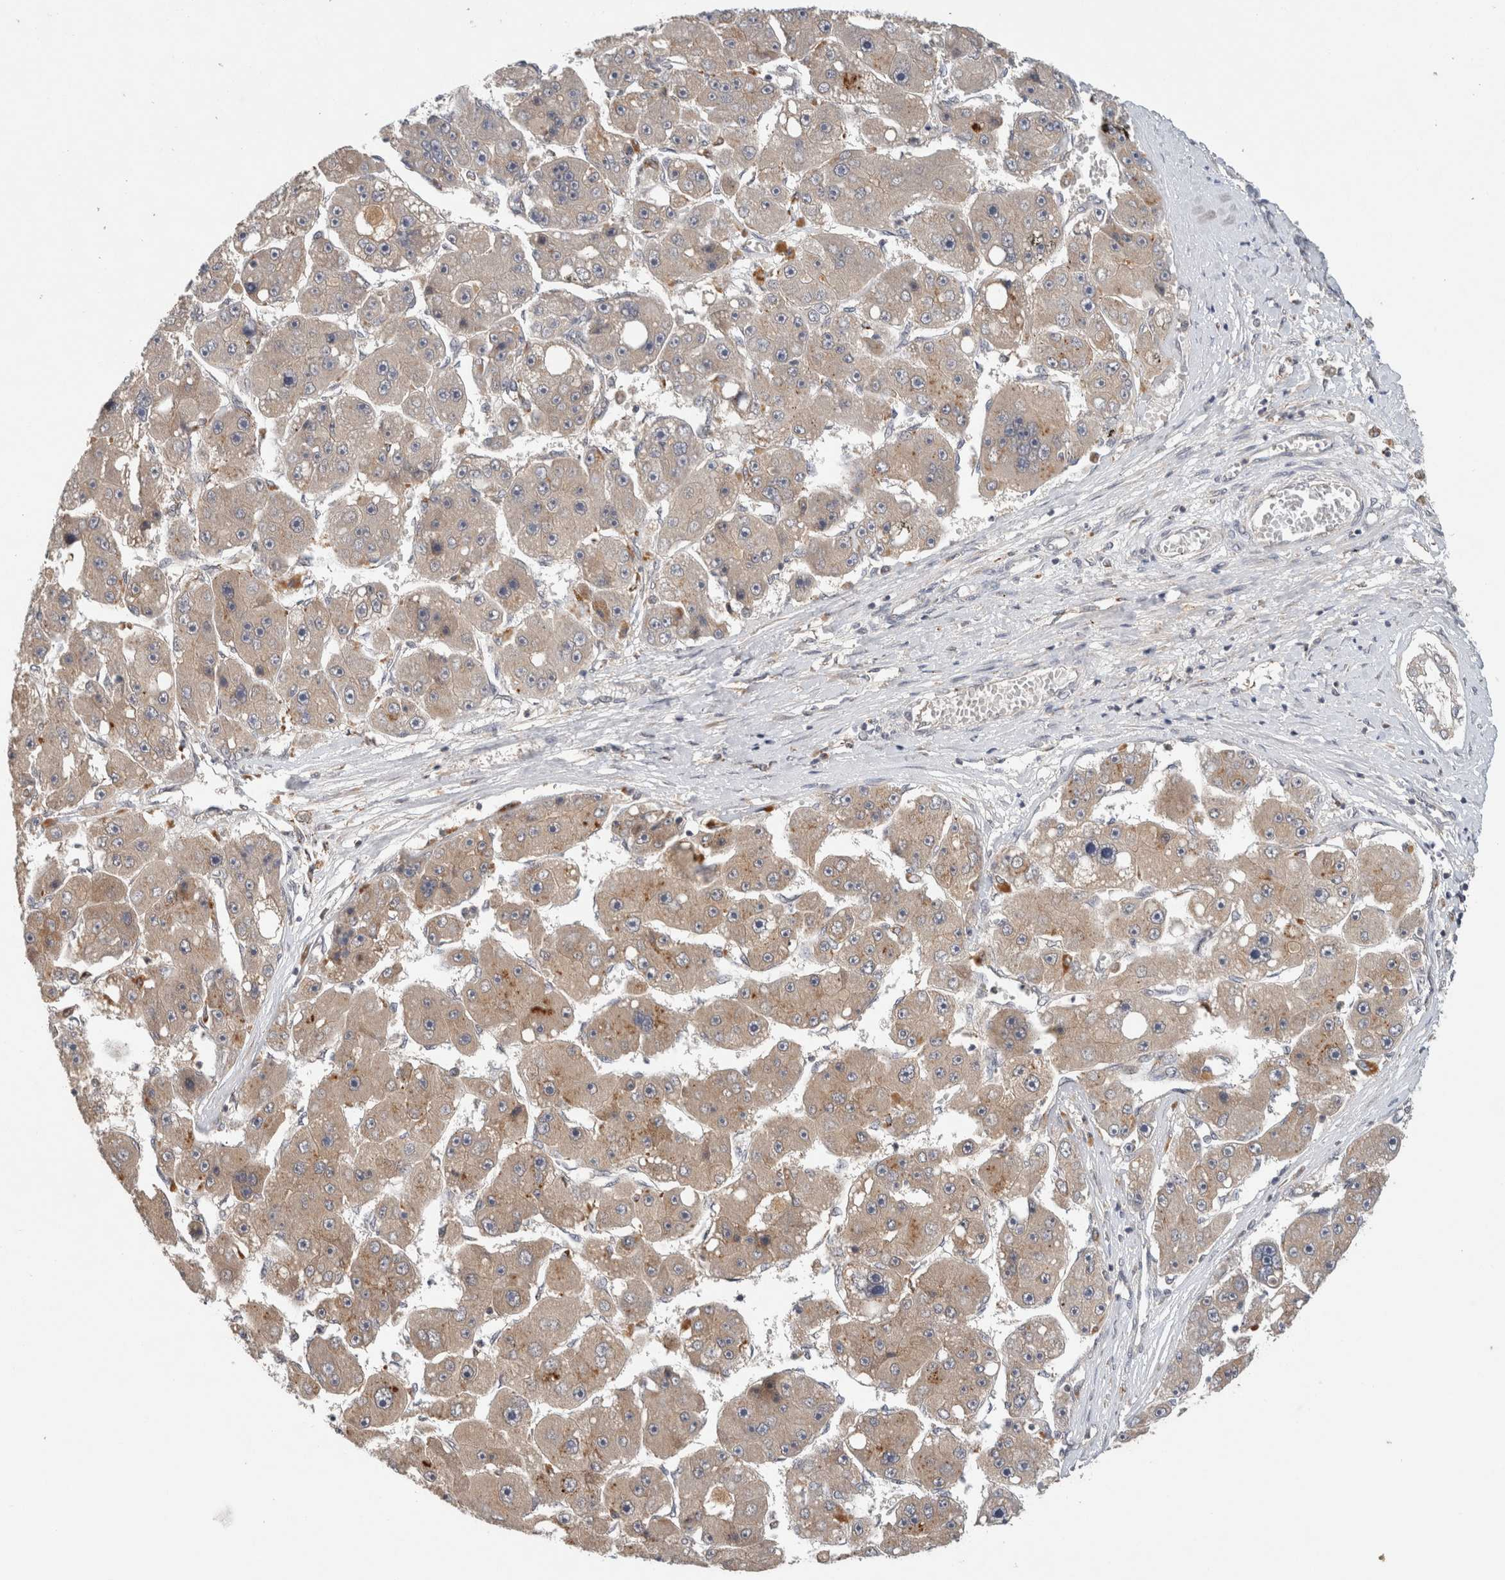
{"staining": {"intensity": "weak", "quantity": "25%-75%", "location": "cytoplasmic/membranous"}, "tissue": "liver cancer", "cell_type": "Tumor cells", "image_type": "cancer", "snomed": [{"axis": "morphology", "description": "Carcinoma, Hepatocellular, NOS"}, {"axis": "topography", "description": "Liver"}], "caption": "Immunohistochemical staining of hepatocellular carcinoma (liver) displays low levels of weak cytoplasmic/membranous protein expression in about 25%-75% of tumor cells.", "gene": "SGK1", "patient": {"sex": "female", "age": 61}}